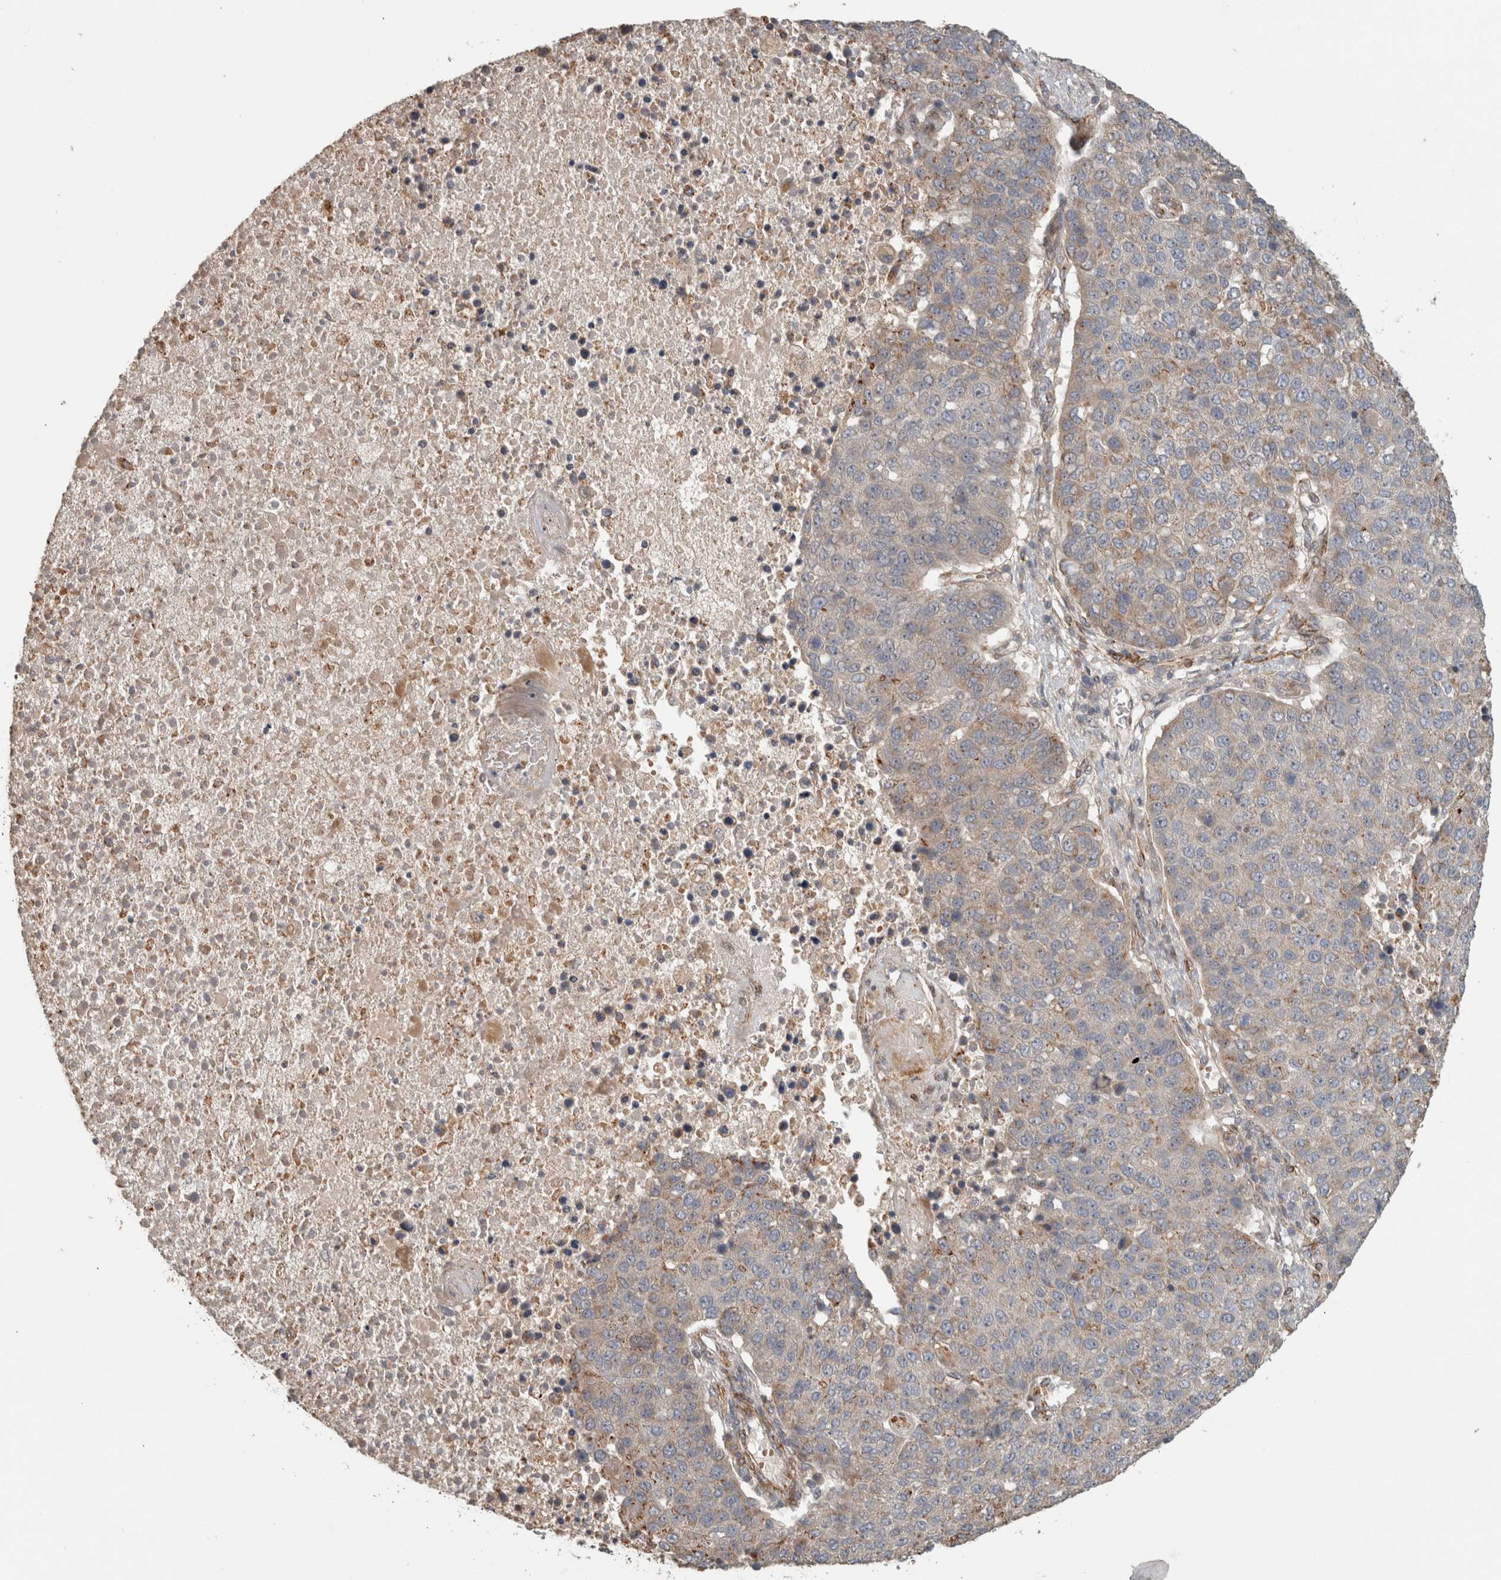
{"staining": {"intensity": "weak", "quantity": "<25%", "location": "cytoplasmic/membranous"}, "tissue": "pancreatic cancer", "cell_type": "Tumor cells", "image_type": "cancer", "snomed": [{"axis": "morphology", "description": "Adenocarcinoma, NOS"}, {"axis": "topography", "description": "Pancreas"}], "caption": "High power microscopy photomicrograph of an IHC micrograph of pancreatic adenocarcinoma, revealing no significant positivity in tumor cells.", "gene": "SIPA1L2", "patient": {"sex": "female", "age": 61}}